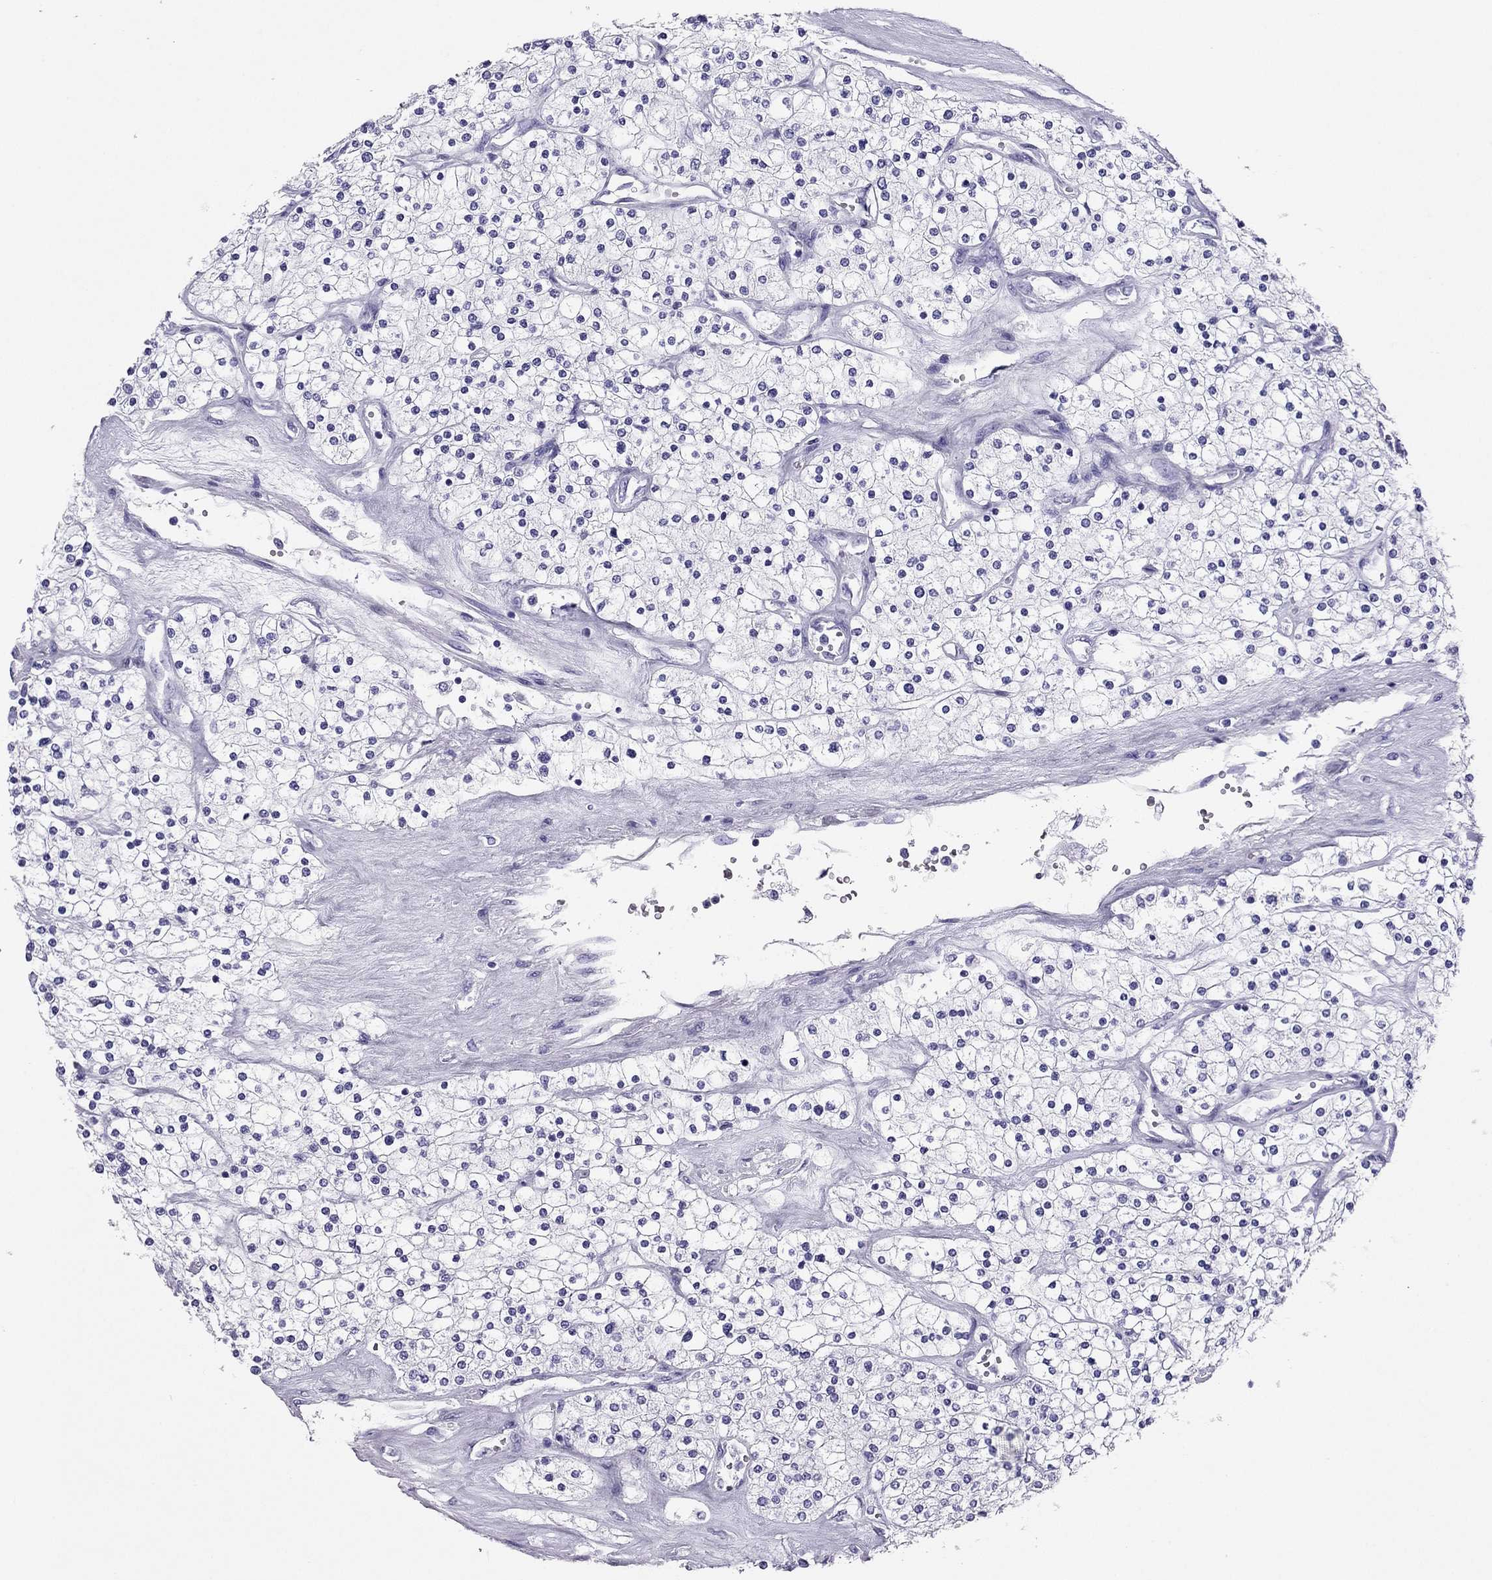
{"staining": {"intensity": "negative", "quantity": "none", "location": "none"}, "tissue": "renal cancer", "cell_type": "Tumor cells", "image_type": "cancer", "snomed": [{"axis": "morphology", "description": "Adenocarcinoma, NOS"}, {"axis": "topography", "description": "Kidney"}], "caption": "Image shows no significant protein staining in tumor cells of adenocarcinoma (renal).", "gene": "PDE6A", "patient": {"sex": "male", "age": 80}}